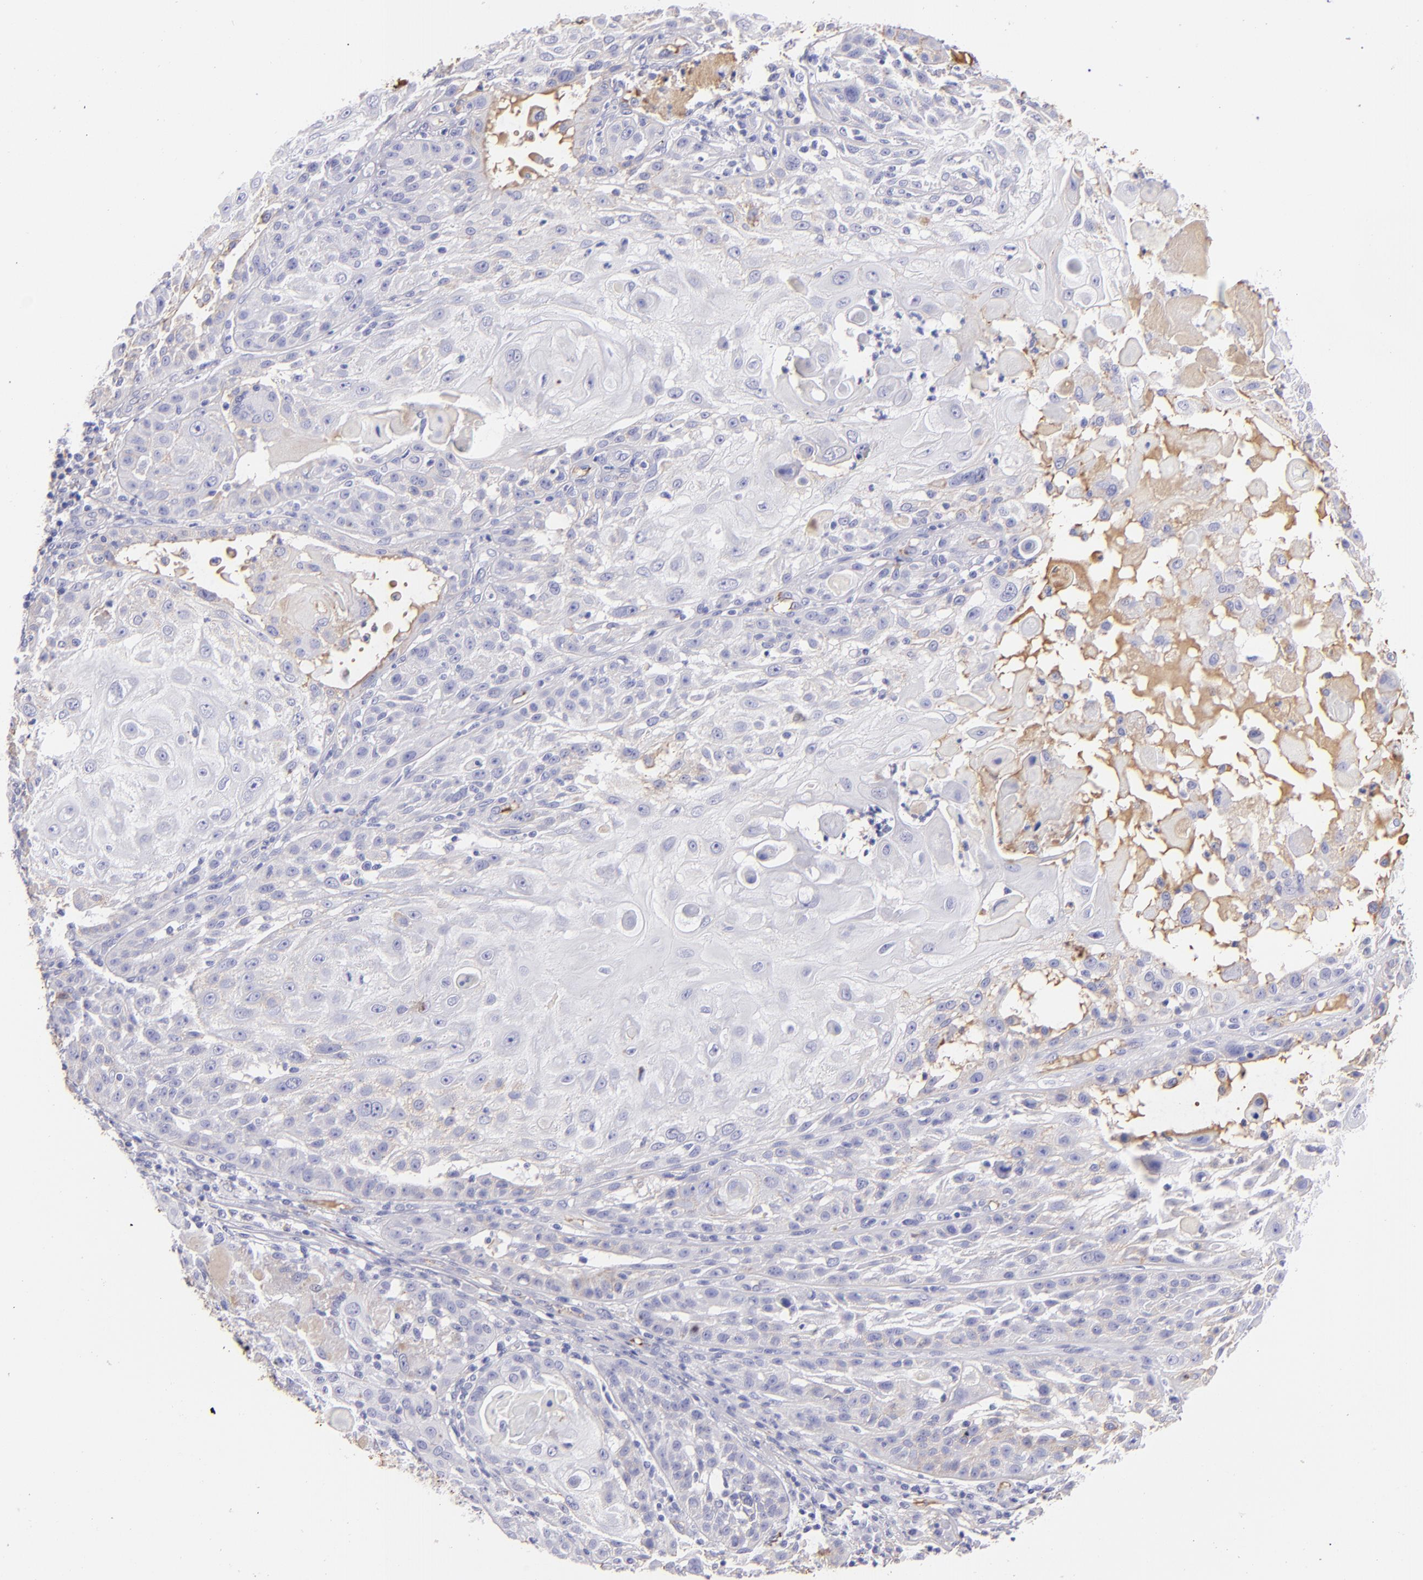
{"staining": {"intensity": "negative", "quantity": "none", "location": "none"}, "tissue": "skin cancer", "cell_type": "Tumor cells", "image_type": "cancer", "snomed": [{"axis": "morphology", "description": "Squamous cell carcinoma, NOS"}, {"axis": "topography", "description": "Skin"}], "caption": "An image of skin cancer (squamous cell carcinoma) stained for a protein shows no brown staining in tumor cells.", "gene": "FGB", "patient": {"sex": "female", "age": 89}}